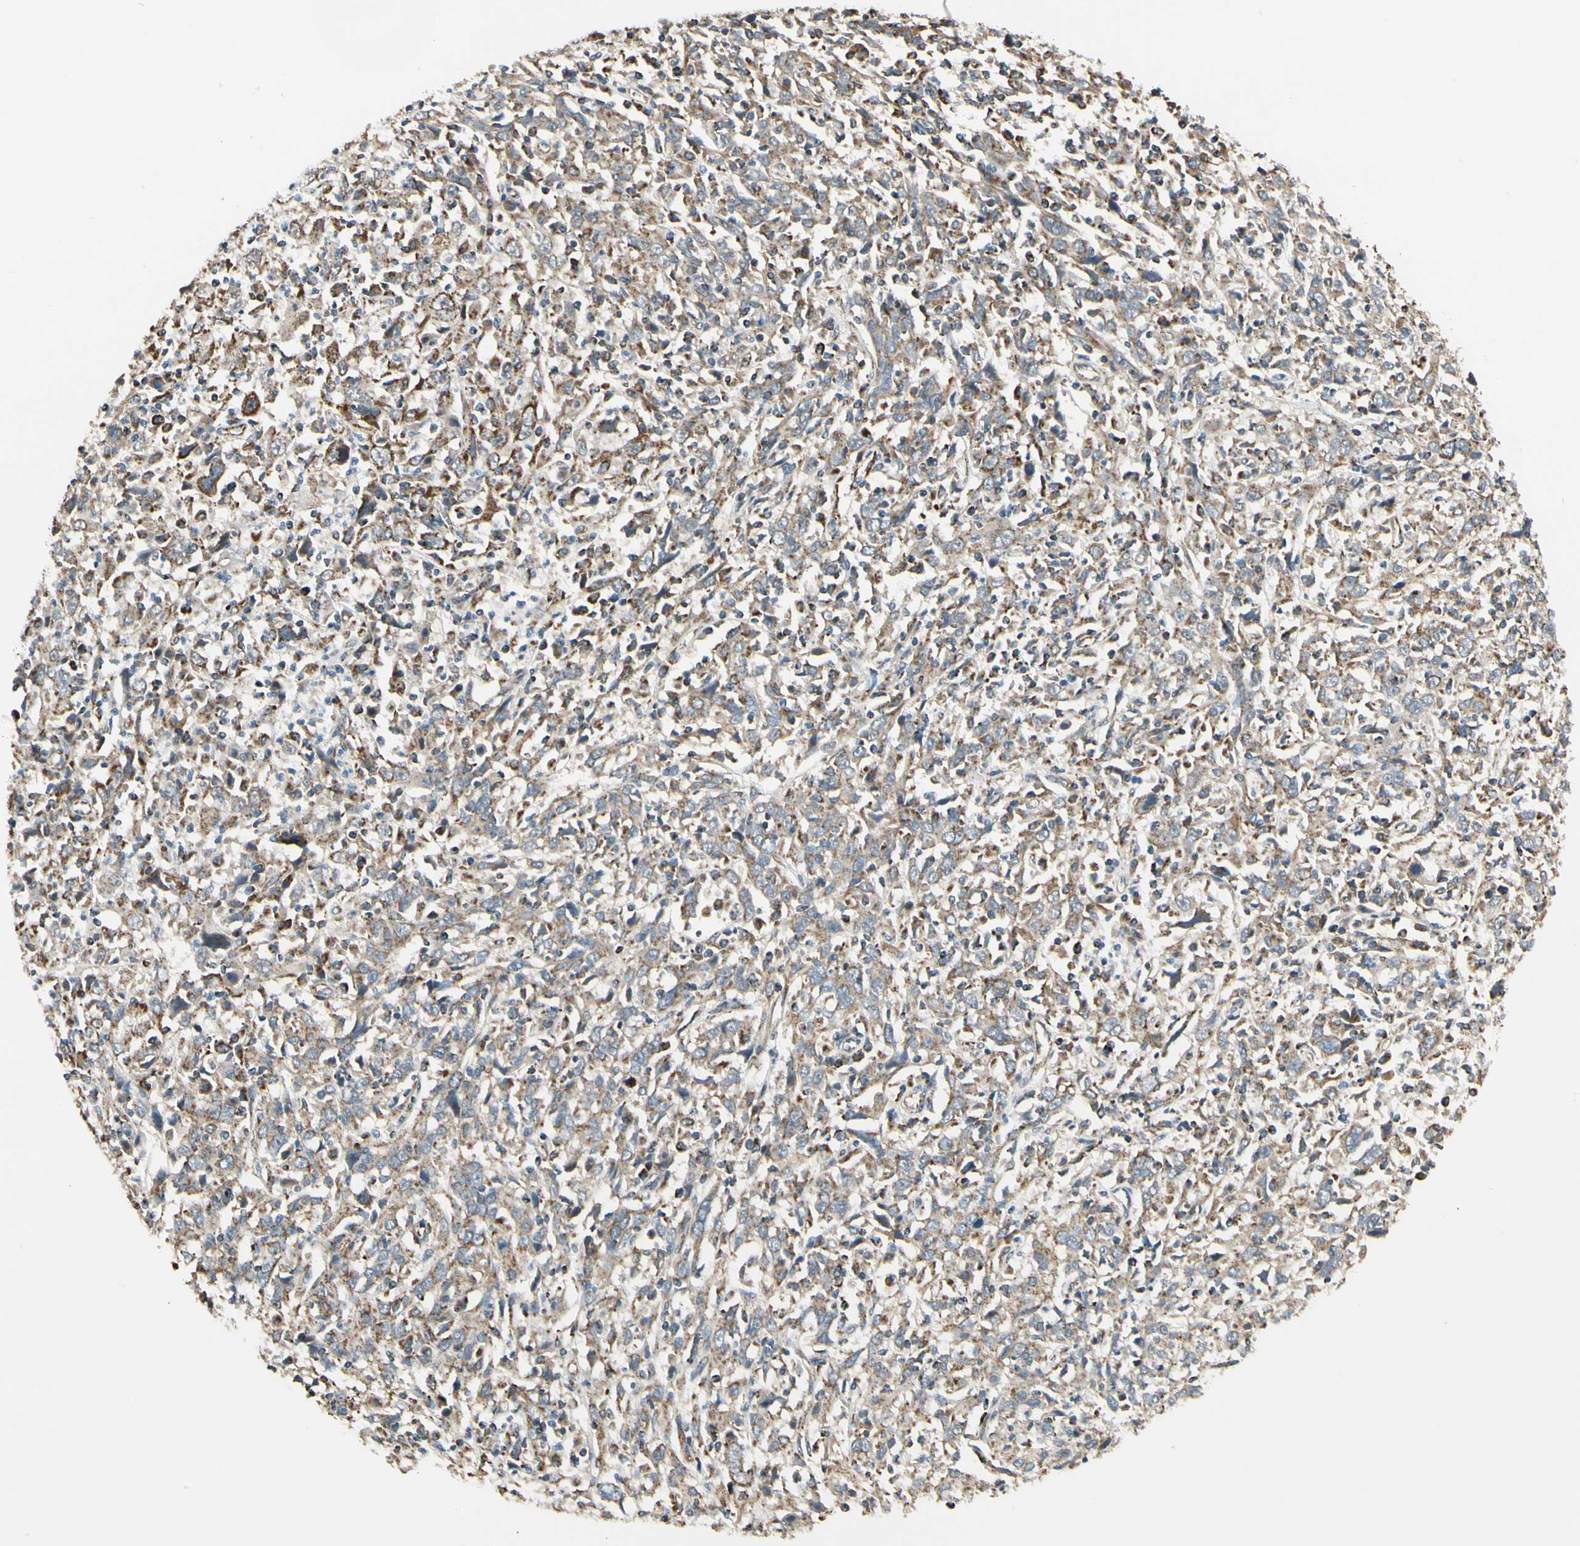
{"staining": {"intensity": "moderate", "quantity": "25%-75%", "location": "cytoplasmic/membranous"}, "tissue": "cervical cancer", "cell_type": "Tumor cells", "image_type": "cancer", "snomed": [{"axis": "morphology", "description": "Squamous cell carcinoma, NOS"}, {"axis": "topography", "description": "Cervix"}], "caption": "Immunohistochemical staining of cervical cancer (squamous cell carcinoma) reveals moderate cytoplasmic/membranous protein expression in approximately 25%-75% of tumor cells. The staining is performed using DAB (3,3'-diaminobenzidine) brown chromogen to label protein expression. The nuclei are counter-stained blue using hematoxylin.", "gene": "EPHB3", "patient": {"sex": "female", "age": 46}}